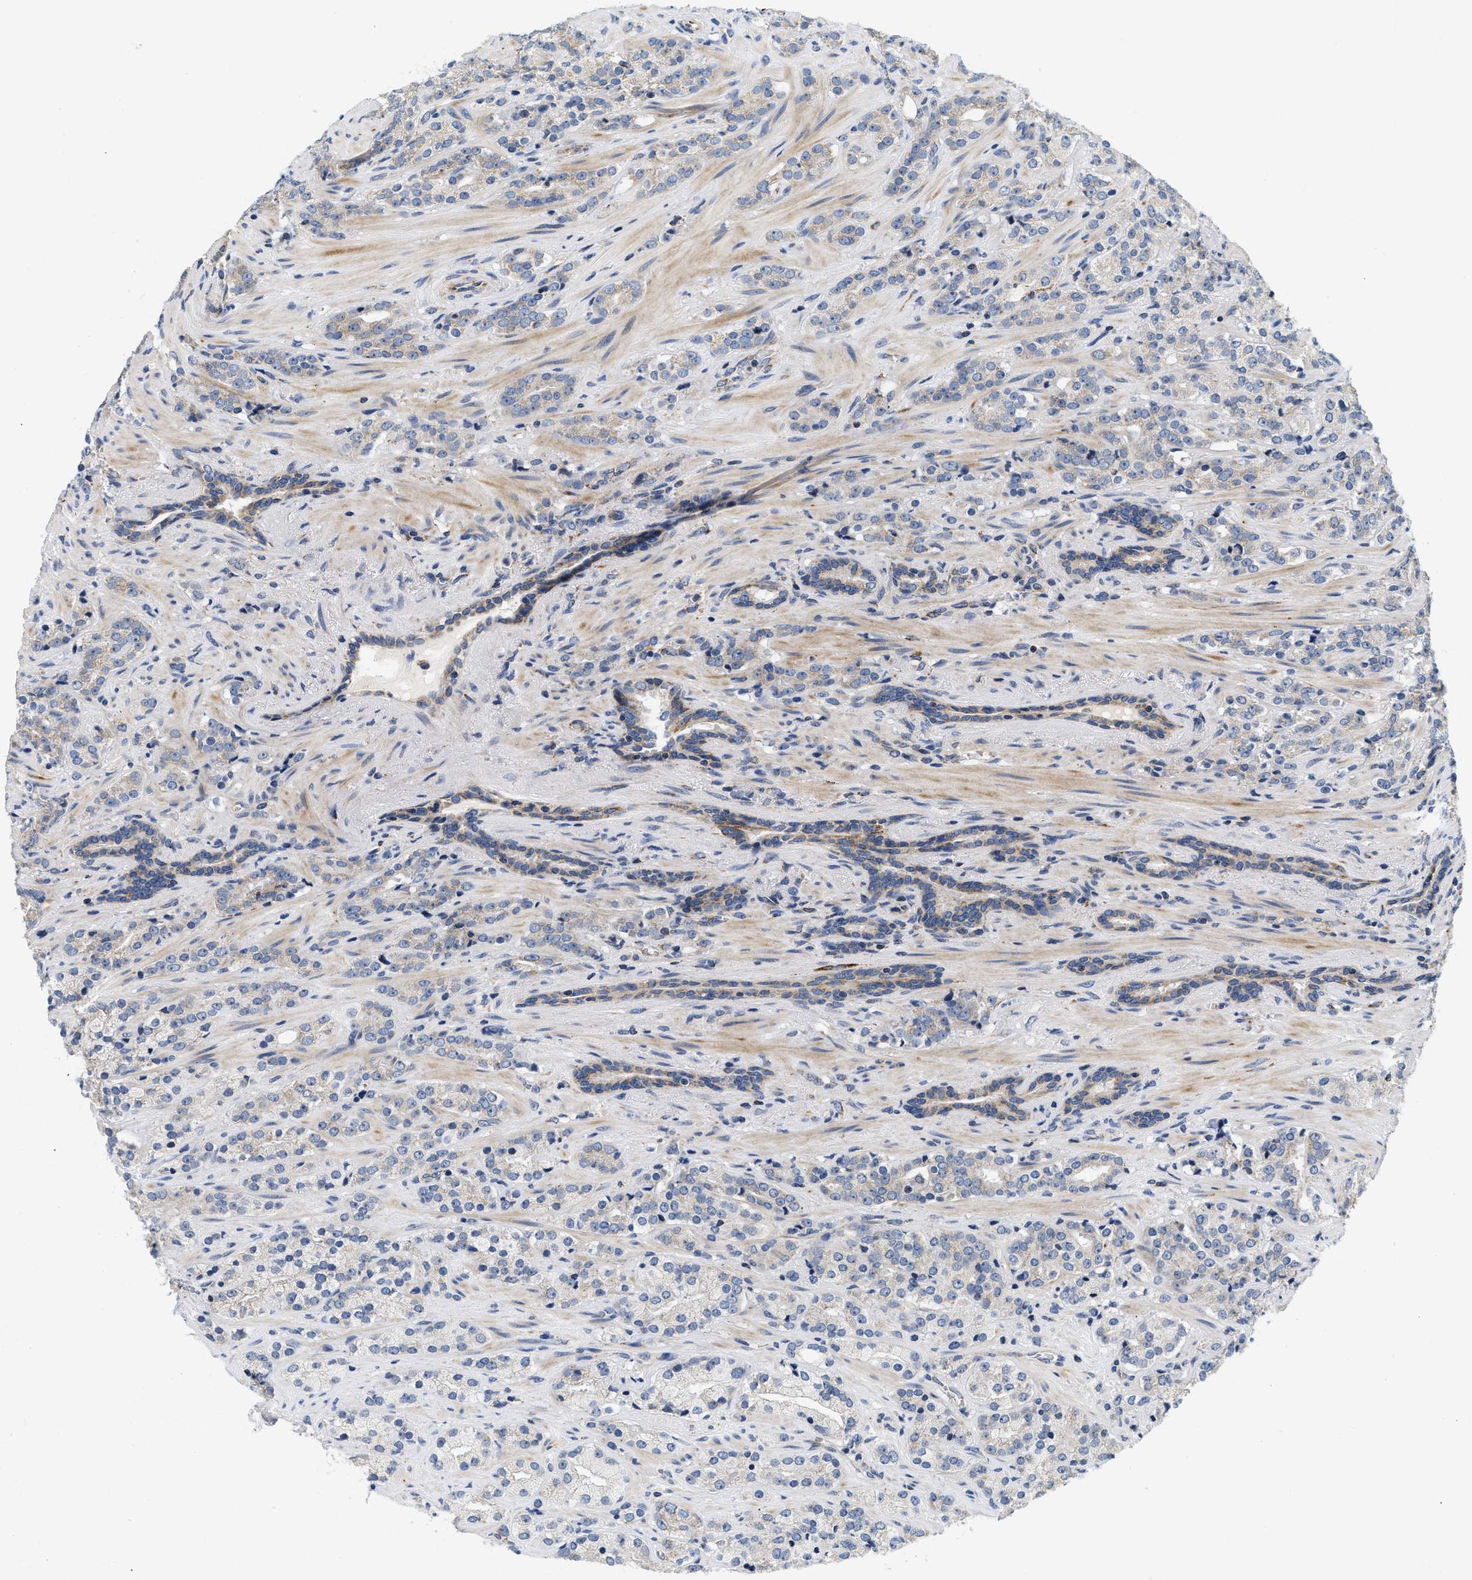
{"staining": {"intensity": "negative", "quantity": "none", "location": "none"}, "tissue": "prostate cancer", "cell_type": "Tumor cells", "image_type": "cancer", "snomed": [{"axis": "morphology", "description": "Adenocarcinoma, High grade"}, {"axis": "topography", "description": "Prostate"}], "caption": "Prostate cancer was stained to show a protein in brown. There is no significant expression in tumor cells.", "gene": "PDP1", "patient": {"sex": "male", "age": 71}}